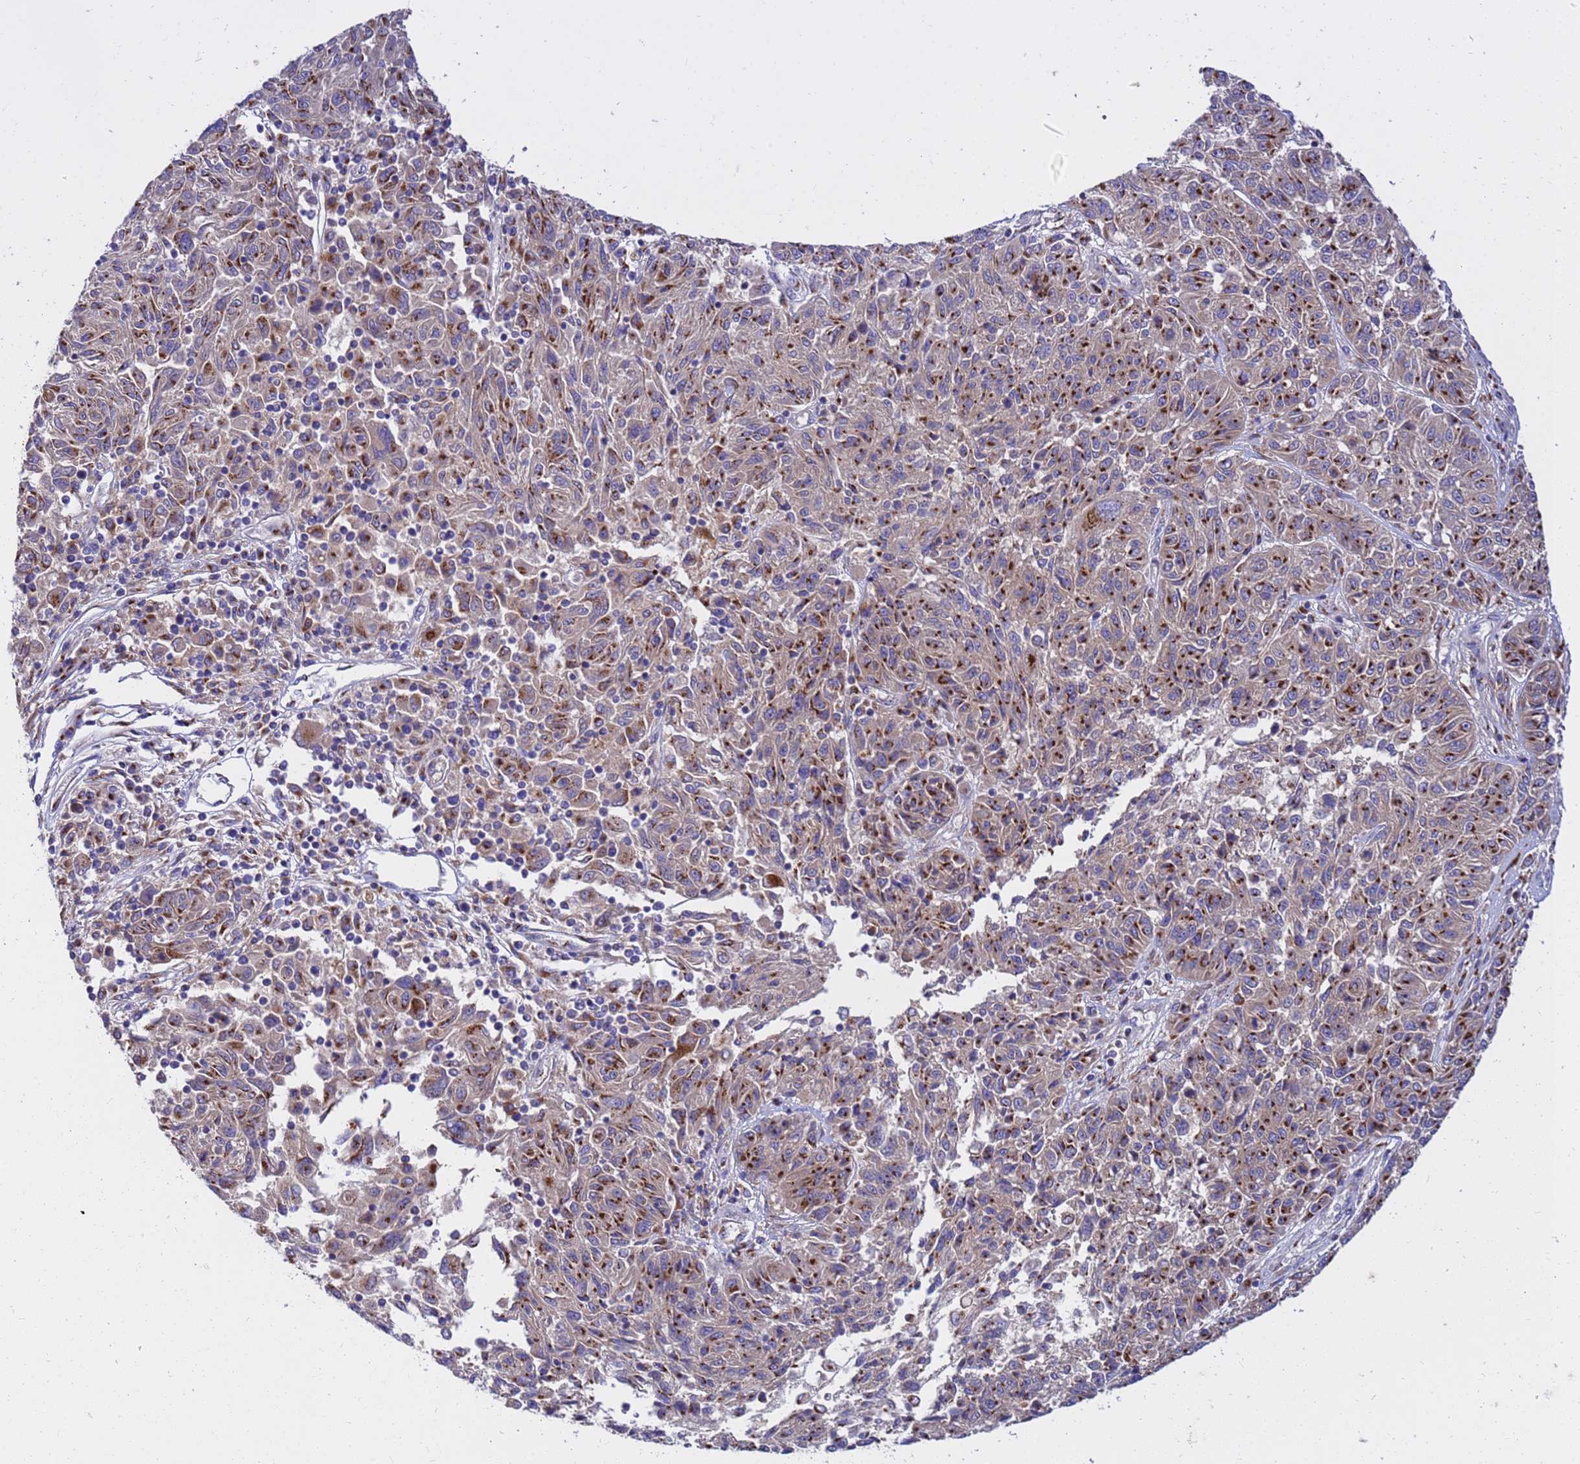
{"staining": {"intensity": "strong", "quantity": ">75%", "location": "cytoplasmic/membranous"}, "tissue": "melanoma", "cell_type": "Tumor cells", "image_type": "cancer", "snomed": [{"axis": "morphology", "description": "Malignant melanoma, NOS"}, {"axis": "topography", "description": "Skin"}], "caption": "A high-resolution micrograph shows IHC staining of melanoma, which shows strong cytoplasmic/membranous staining in approximately >75% of tumor cells.", "gene": "HPS3", "patient": {"sex": "male", "age": 53}}